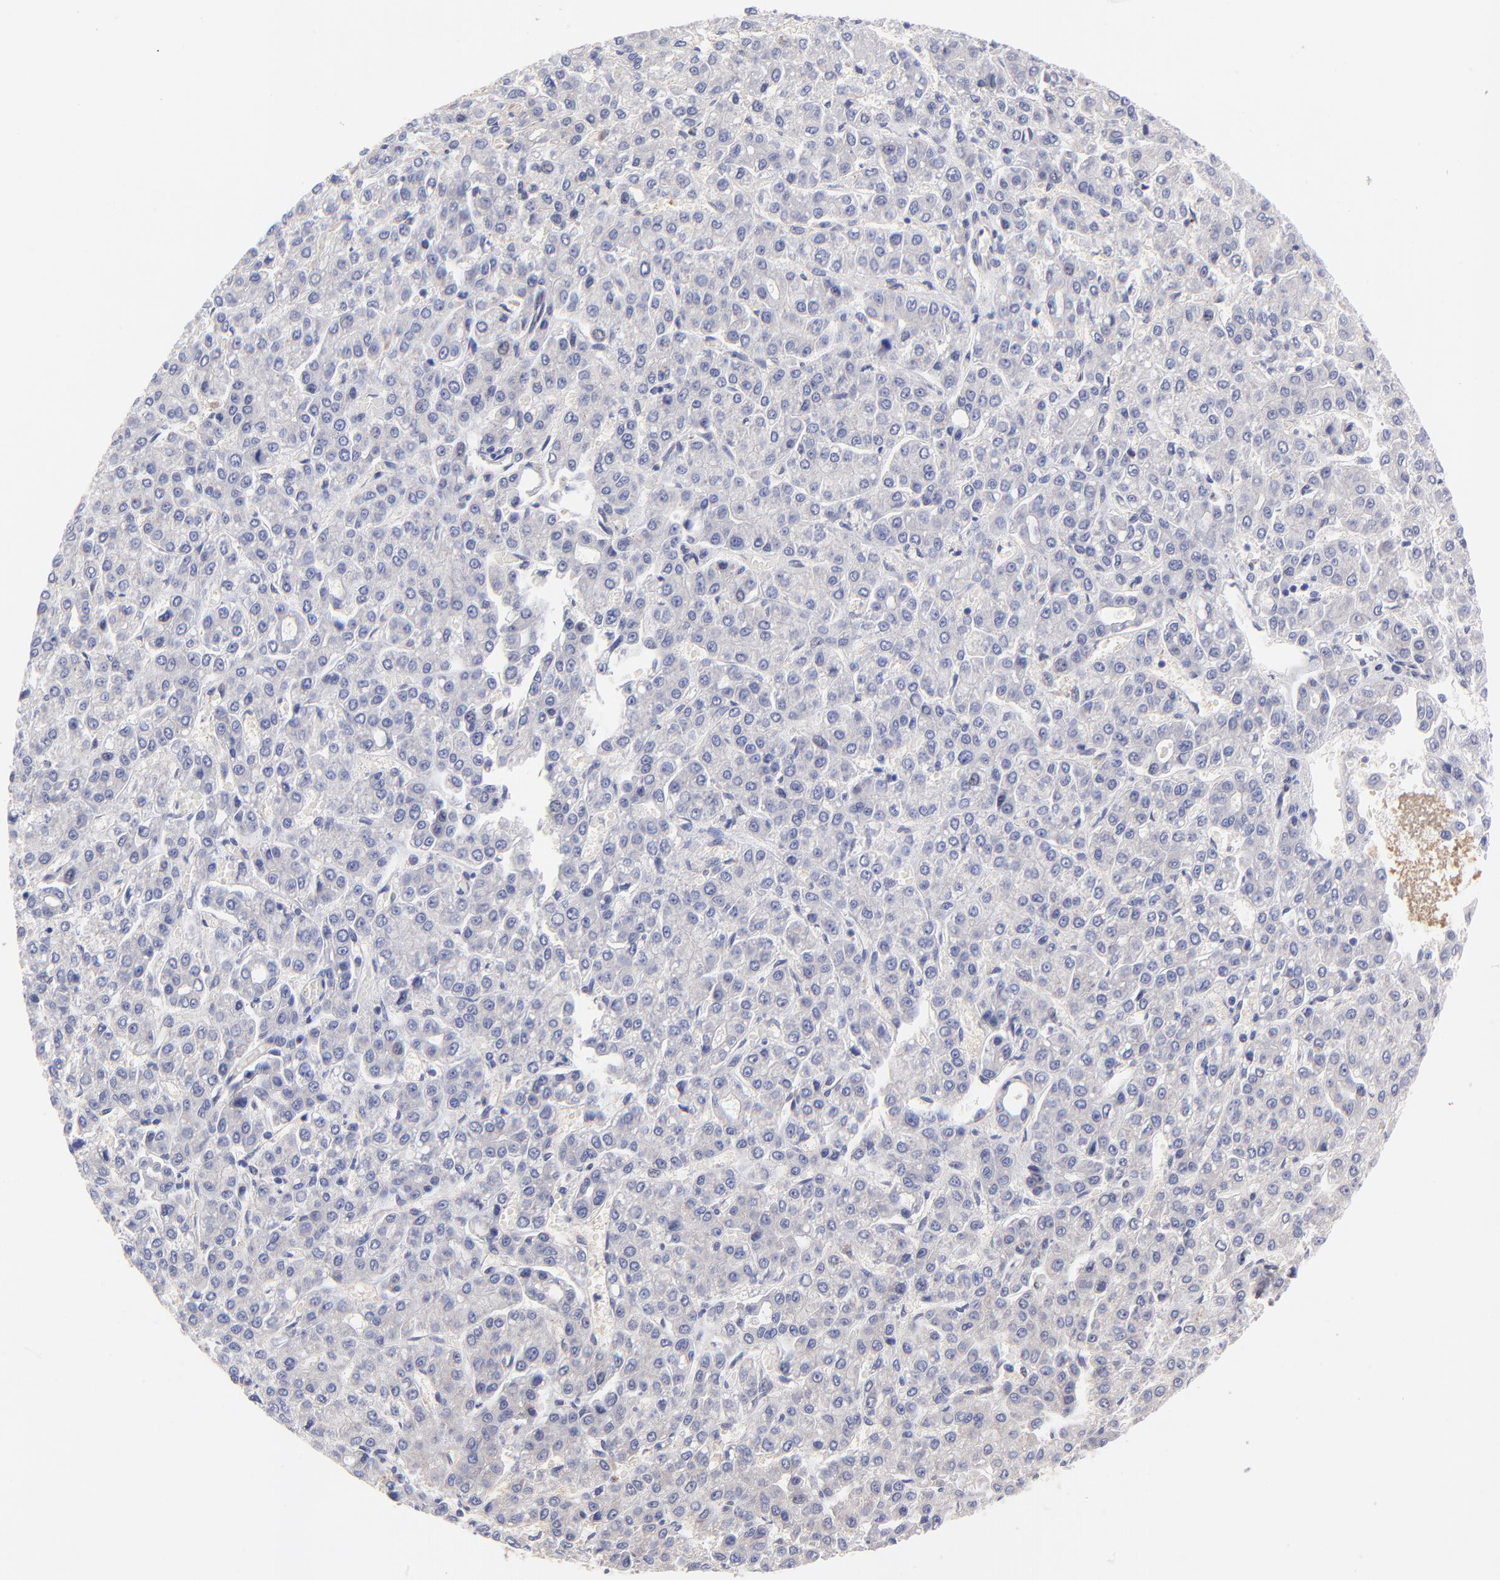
{"staining": {"intensity": "negative", "quantity": "none", "location": "none"}, "tissue": "liver cancer", "cell_type": "Tumor cells", "image_type": "cancer", "snomed": [{"axis": "morphology", "description": "Carcinoma, Hepatocellular, NOS"}, {"axis": "topography", "description": "Liver"}], "caption": "This is an IHC micrograph of hepatocellular carcinoma (liver). There is no staining in tumor cells.", "gene": "ZNF747", "patient": {"sex": "male", "age": 69}}